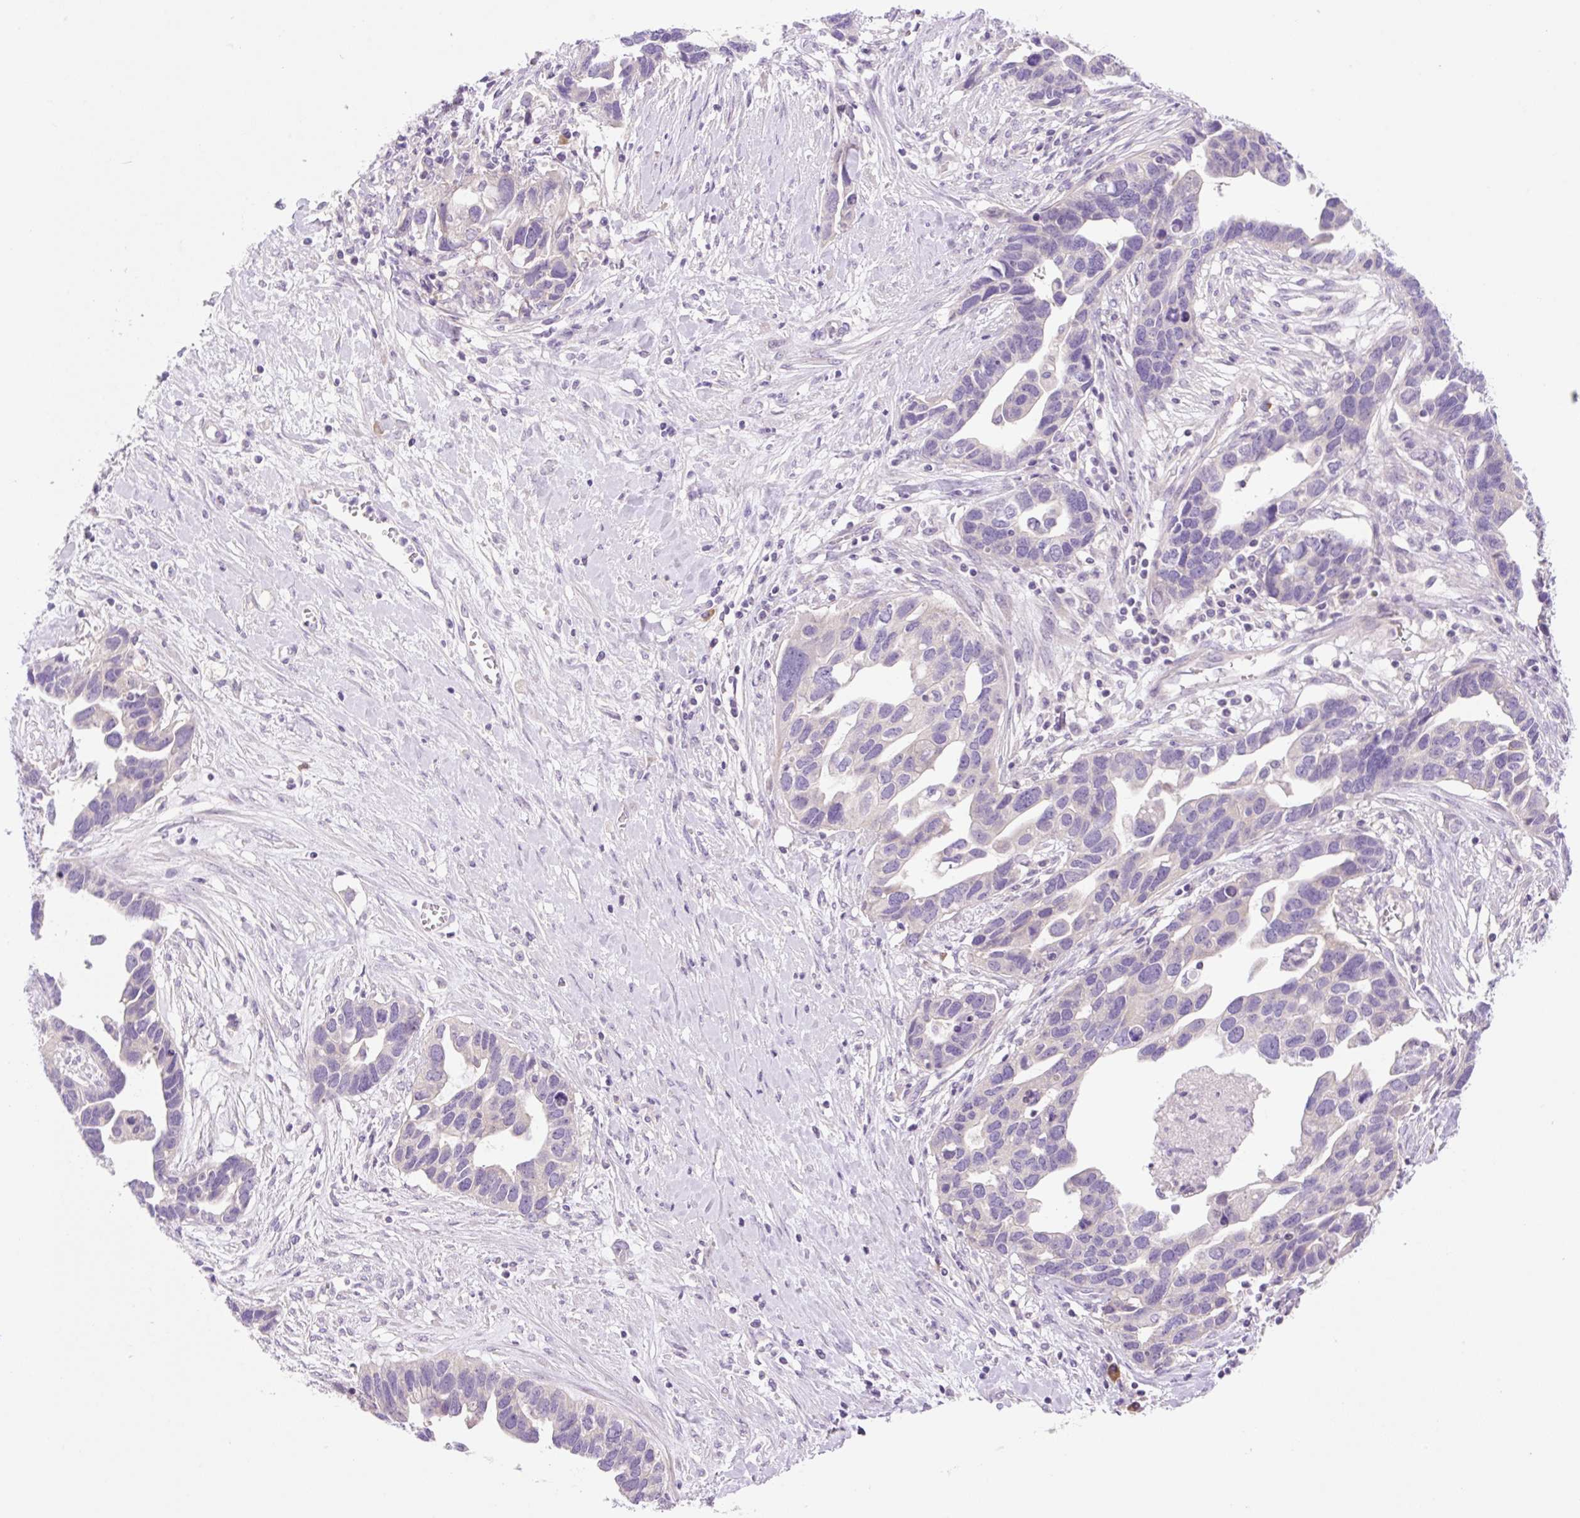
{"staining": {"intensity": "negative", "quantity": "none", "location": "none"}, "tissue": "ovarian cancer", "cell_type": "Tumor cells", "image_type": "cancer", "snomed": [{"axis": "morphology", "description": "Cystadenocarcinoma, serous, NOS"}, {"axis": "topography", "description": "Ovary"}], "caption": "Human ovarian cancer (serous cystadenocarcinoma) stained for a protein using immunohistochemistry exhibits no staining in tumor cells.", "gene": "CELF6", "patient": {"sex": "female", "age": 54}}